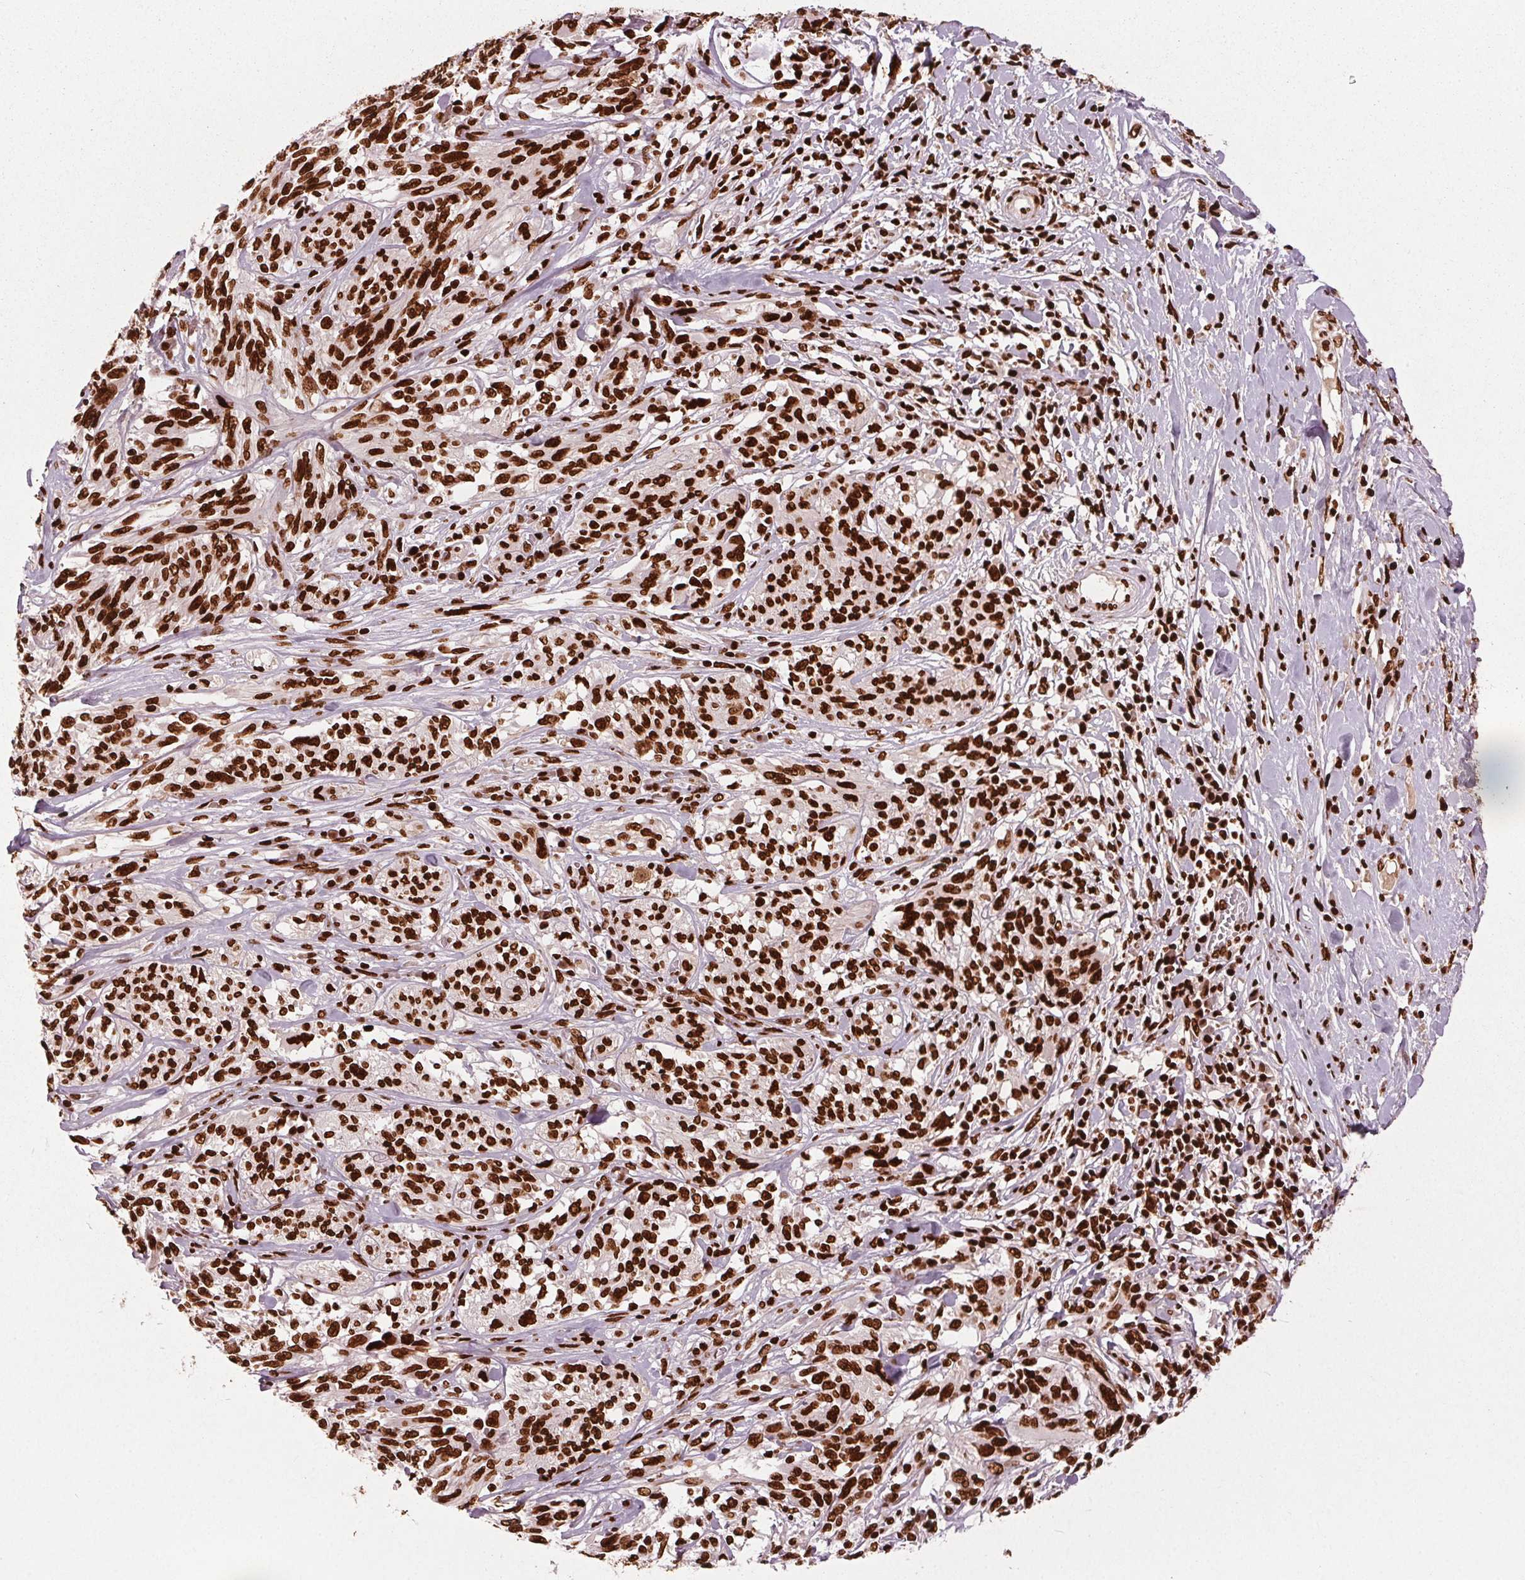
{"staining": {"intensity": "strong", "quantity": ">75%", "location": "nuclear"}, "tissue": "melanoma", "cell_type": "Tumor cells", "image_type": "cancer", "snomed": [{"axis": "morphology", "description": "Malignant melanoma, NOS"}, {"axis": "topography", "description": "Skin"}], "caption": "This is an image of immunohistochemistry staining of malignant melanoma, which shows strong expression in the nuclear of tumor cells.", "gene": "BRD4", "patient": {"sex": "female", "age": 91}}